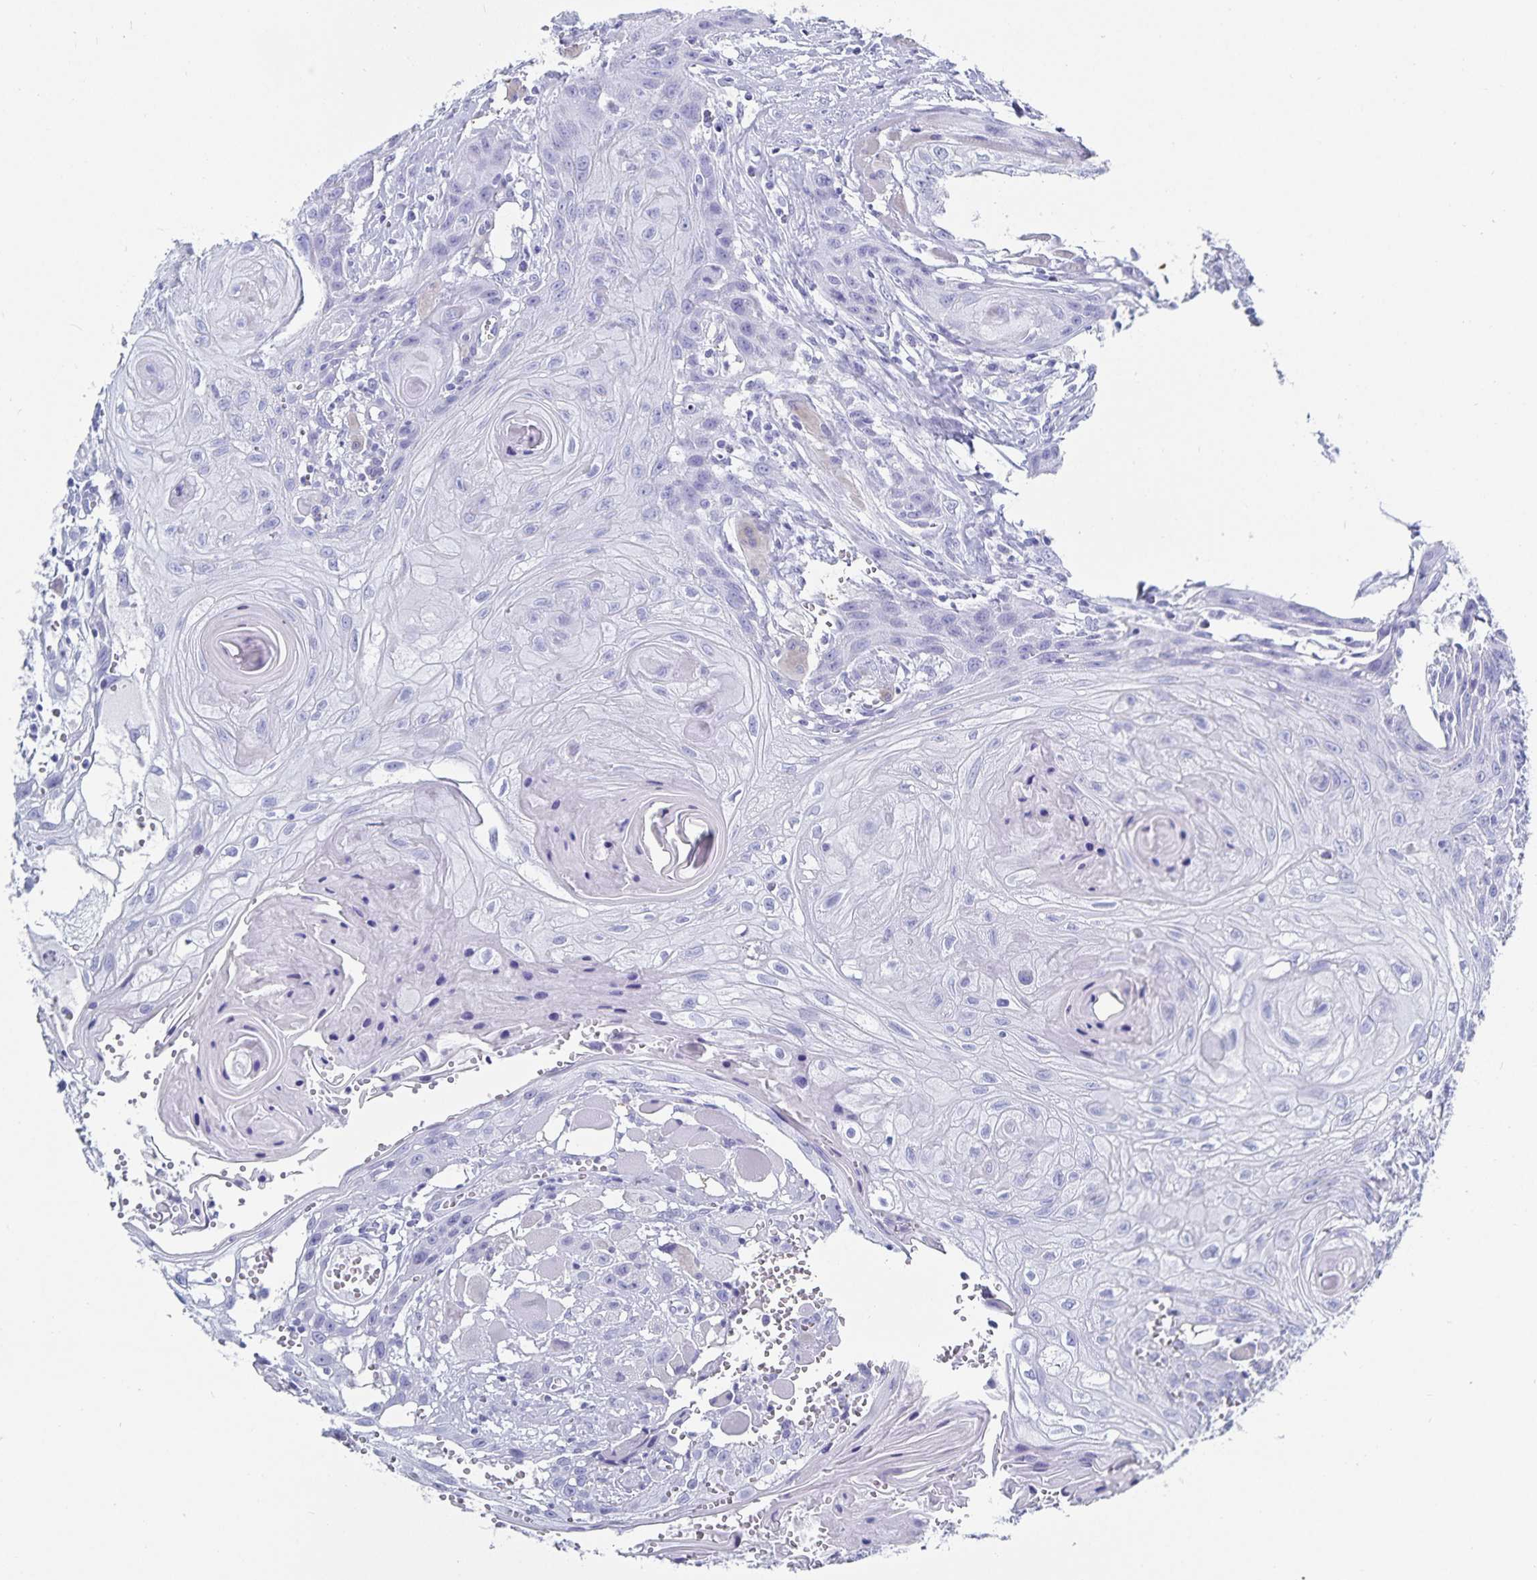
{"staining": {"intensity": "negative", "quantity": "none", "location": "none"}, "tissue": "head and neck cancer", "cell_type": "Tumor cells", "image_type": "cancer", "snomed": [{"axis": "morphology", "description": "Squamous cell carcinoma, NOS"}, {"axis": "topography", "description": "Oral tissue"}, {"axis": "topography", "description": "Head-Neck"}], "caption": "Tumor cells are negative for protein expression in human head and neck cancer. The staining is performed using DAB brown chromogen with nuclei counter-stained in using hematoxylin.", "gene": "C19orf73", "patient": {"sex": "male", "age": 58}}